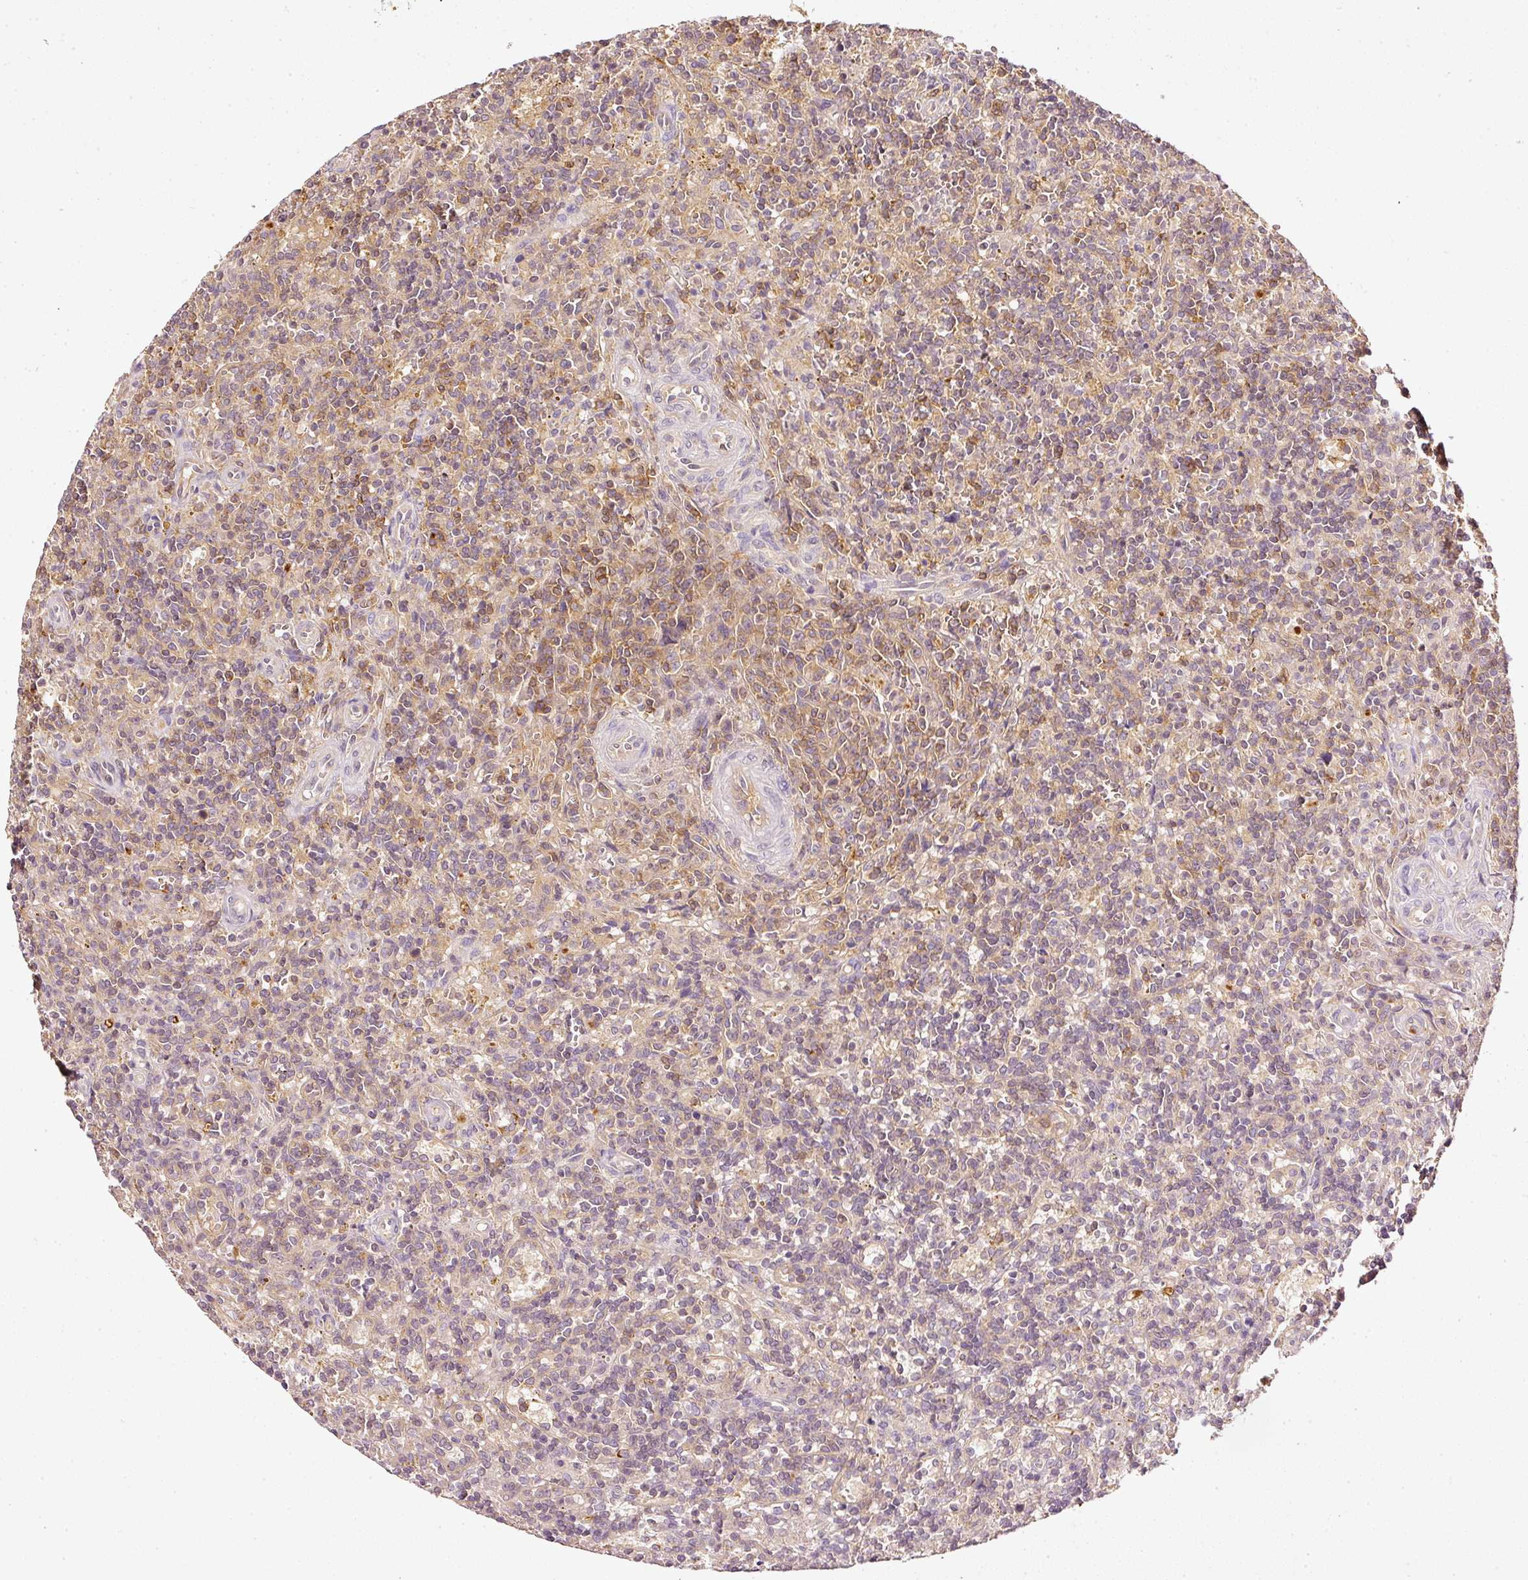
{"staining": {"intensity": "moderate", "quantity": "<25%", "location": "cytoplasmic/membranous"}, "tissue": "lymphoma", "cell_type": "Tumor cells", "image_type": "cancer", "snomed": [{"axis": "morphology", "description": "Malignant lymphoma, non-Hodgkin's type, Low grade"}, {"axis": "topography", "description": "Spleen"}], "caption": "This is a photomicrograph of immunohistochemistry staining of lymphoma, which shows moderate expression in the cytoplasmic/membranous of tumor cells.", "gene": "EVL", "patient": {"sex": "male", "age": 67}}